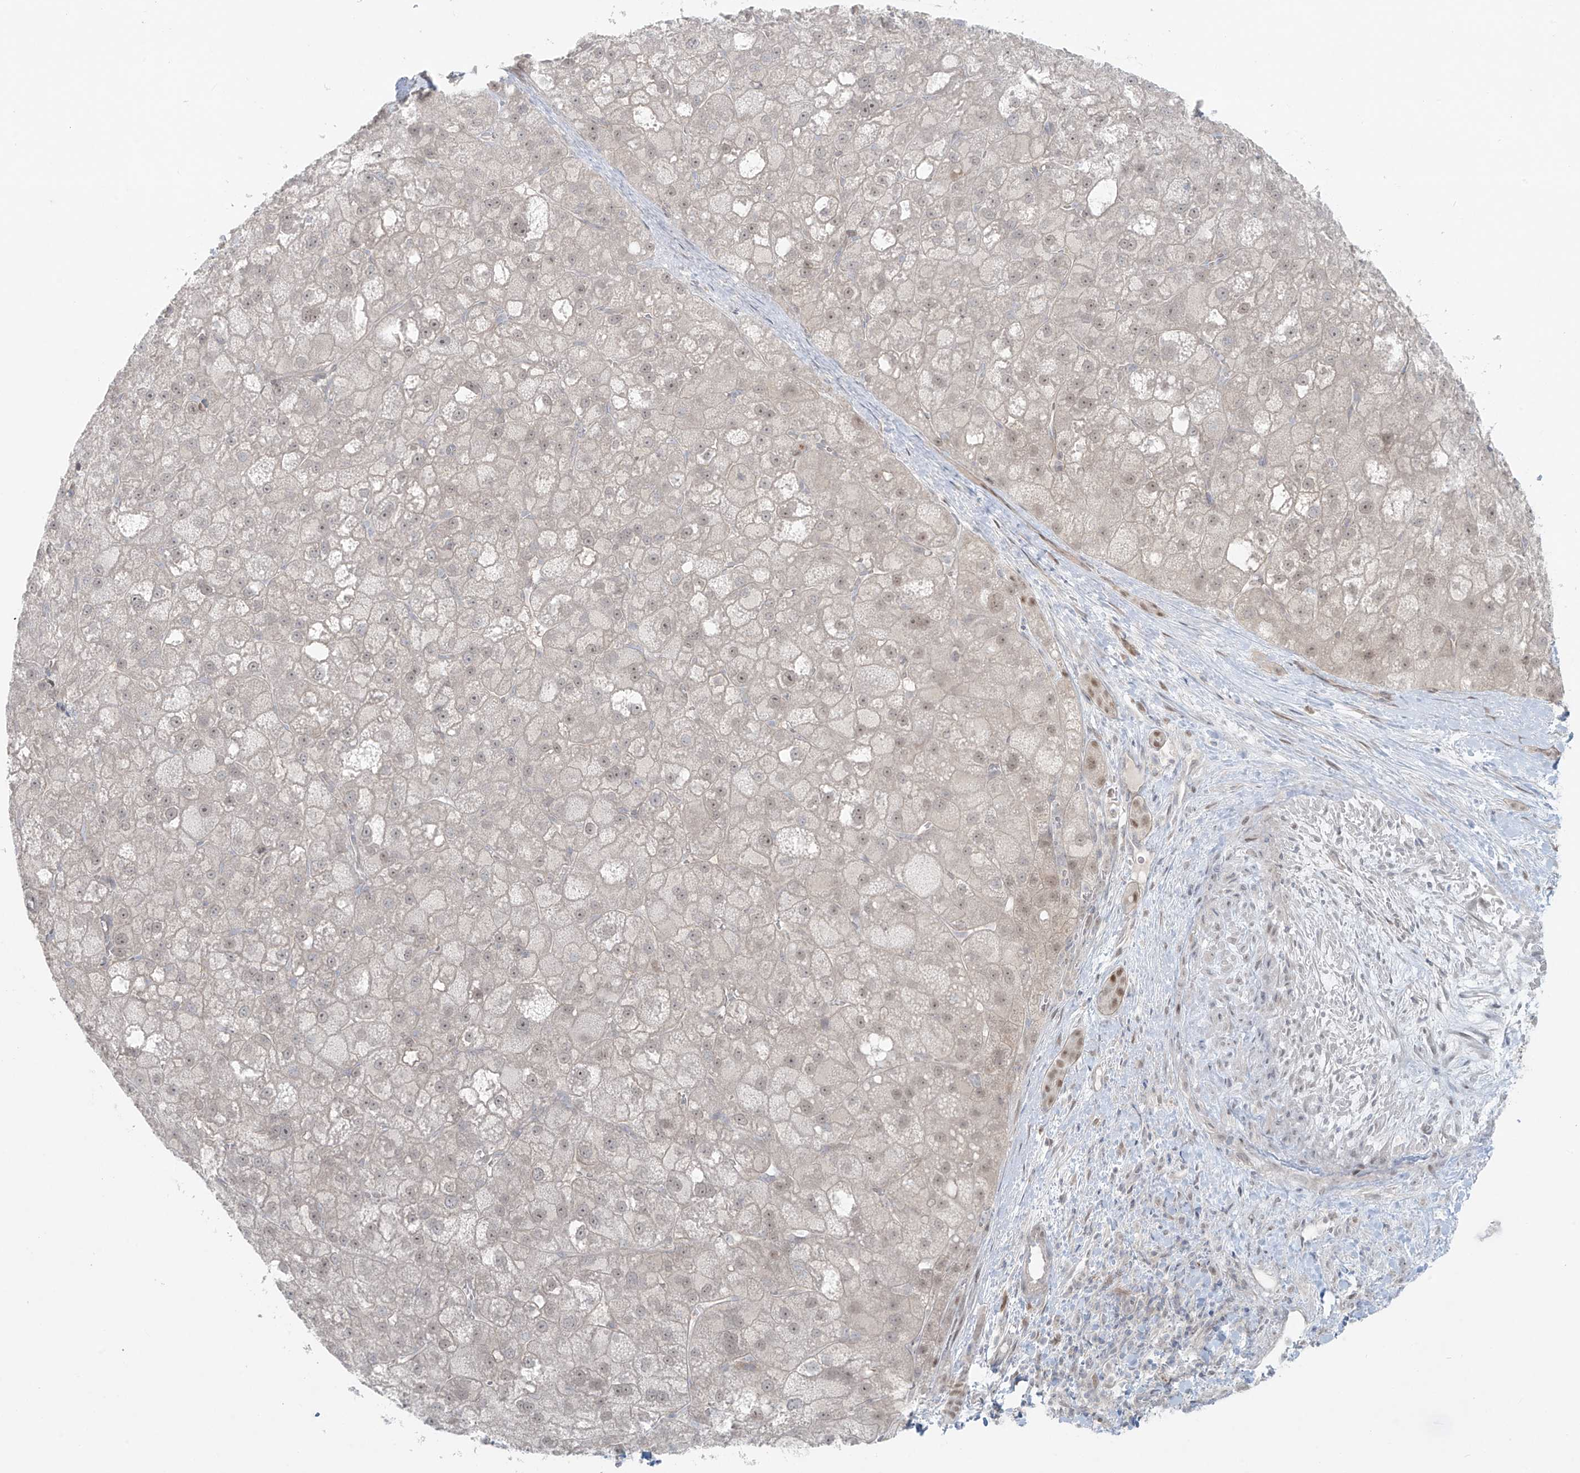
{"staining": {"intensity": "weak", "quantity": "<25%", "location": "nuclear"}, "tissue": "liver cancer", "cell_type": "Tumor cells", "image_type": "cancer", "snomed": [{"axis": "morphology", "description": "Carcinoma, Hepatocellular, NOS"}, {"axis": "topography", "description": "Liver"}], "caption": "An immunohistochemistry (IHC) image of liver cancer is shown. There is no staining in tumor cells of liver cancer.", "gene": "PPAT", "patient": {"sex": "male", "age": 57}}